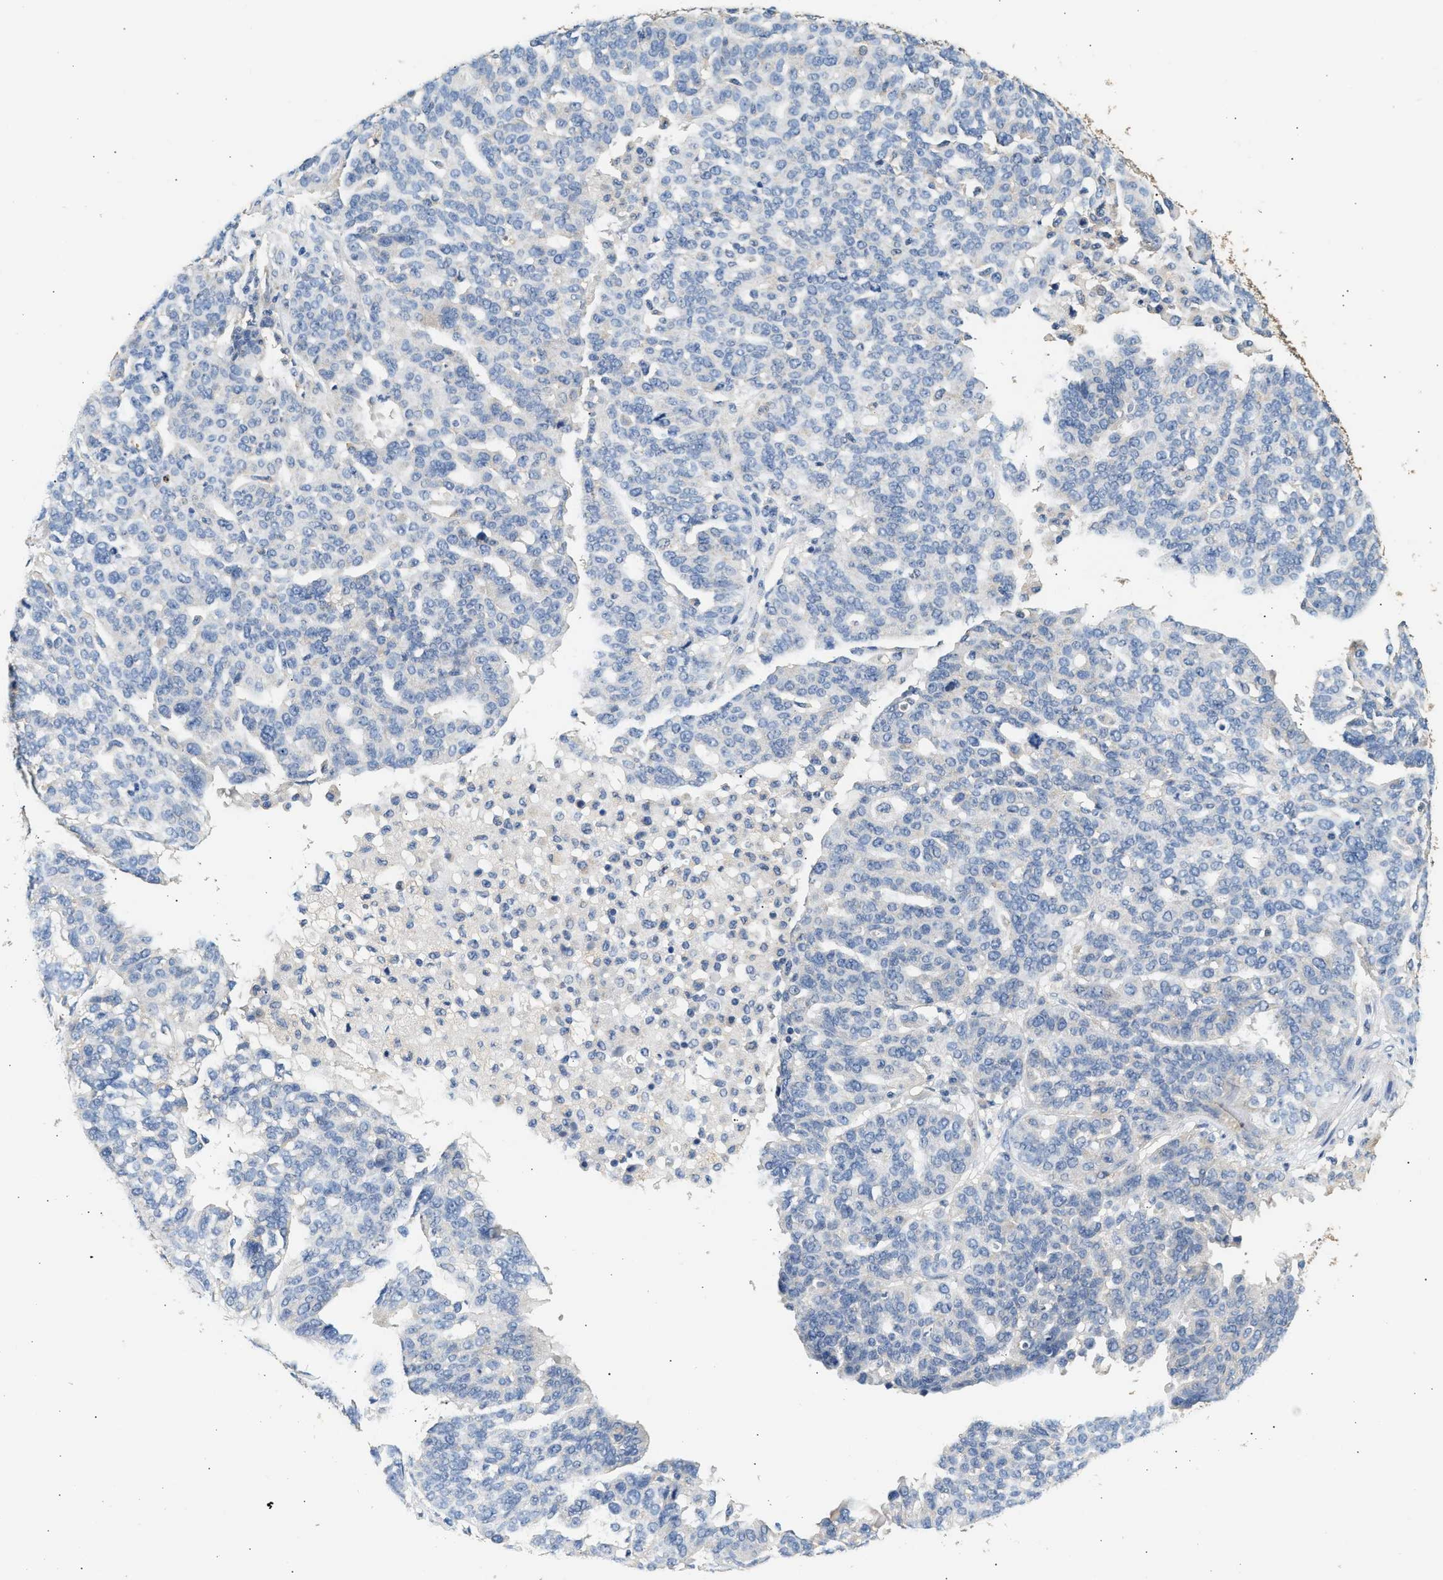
{"staining": {"intensity": "negative", "quantity": "none", "location": "none"}, "tissue": "ovarian cancer", "cell_type": "Tumor cells", "image_type": "cancer", "snomed": [{"axis": "morphology", "description": "Cystadenocarcinoma, serous, NOS"}, {"axis": "topography", "description": "Ovary"}], "caption": "The photomicrograph reveals no staining of tumor cells in ovarian cancer.", "gene": "WDR31", "patient": {"sex": "female", "age": 59}}